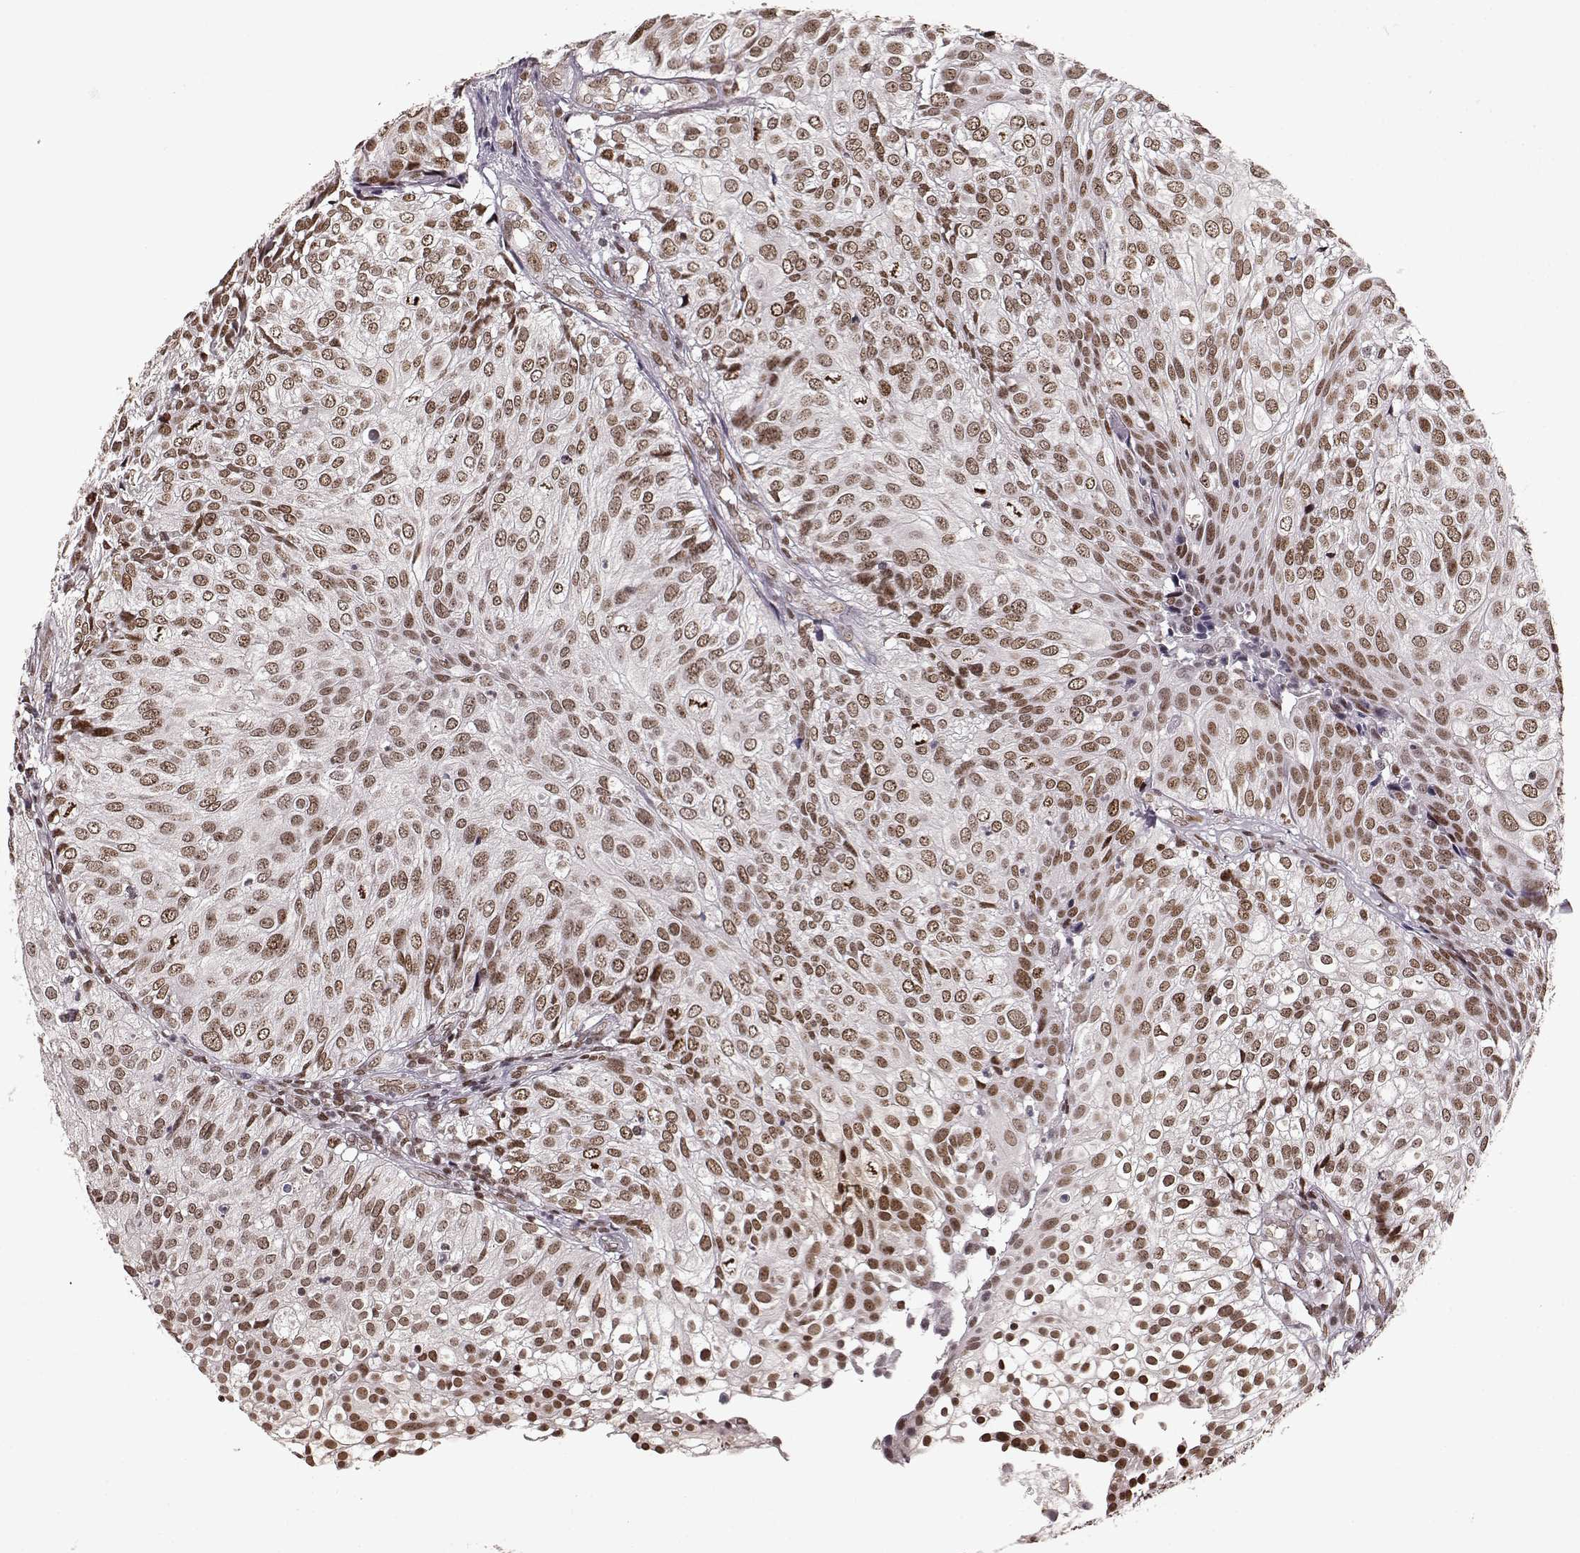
{"staining": {"intensity": "moderate", "quantity": ">75%", "location": "nuclear"}, "tissue": "urothelial cancer", "cell_type": "Tumor cells", "image_type": "cancer", "snomed": [{"axis": "morphology", "description": "Urothelial carcinoma, High grade"}, {"axis": "topography", "description": "Urinary bladder"}], "caption": "A brown stain shows moderate nuclear staining of a protein in human urothelial carcinoma (high-grade) tumor cells. The protein is shown in brown color, while the nuclei are stained blue.", "gene": "RRAGD", "patient": {"sex": "female", "age": 79}}